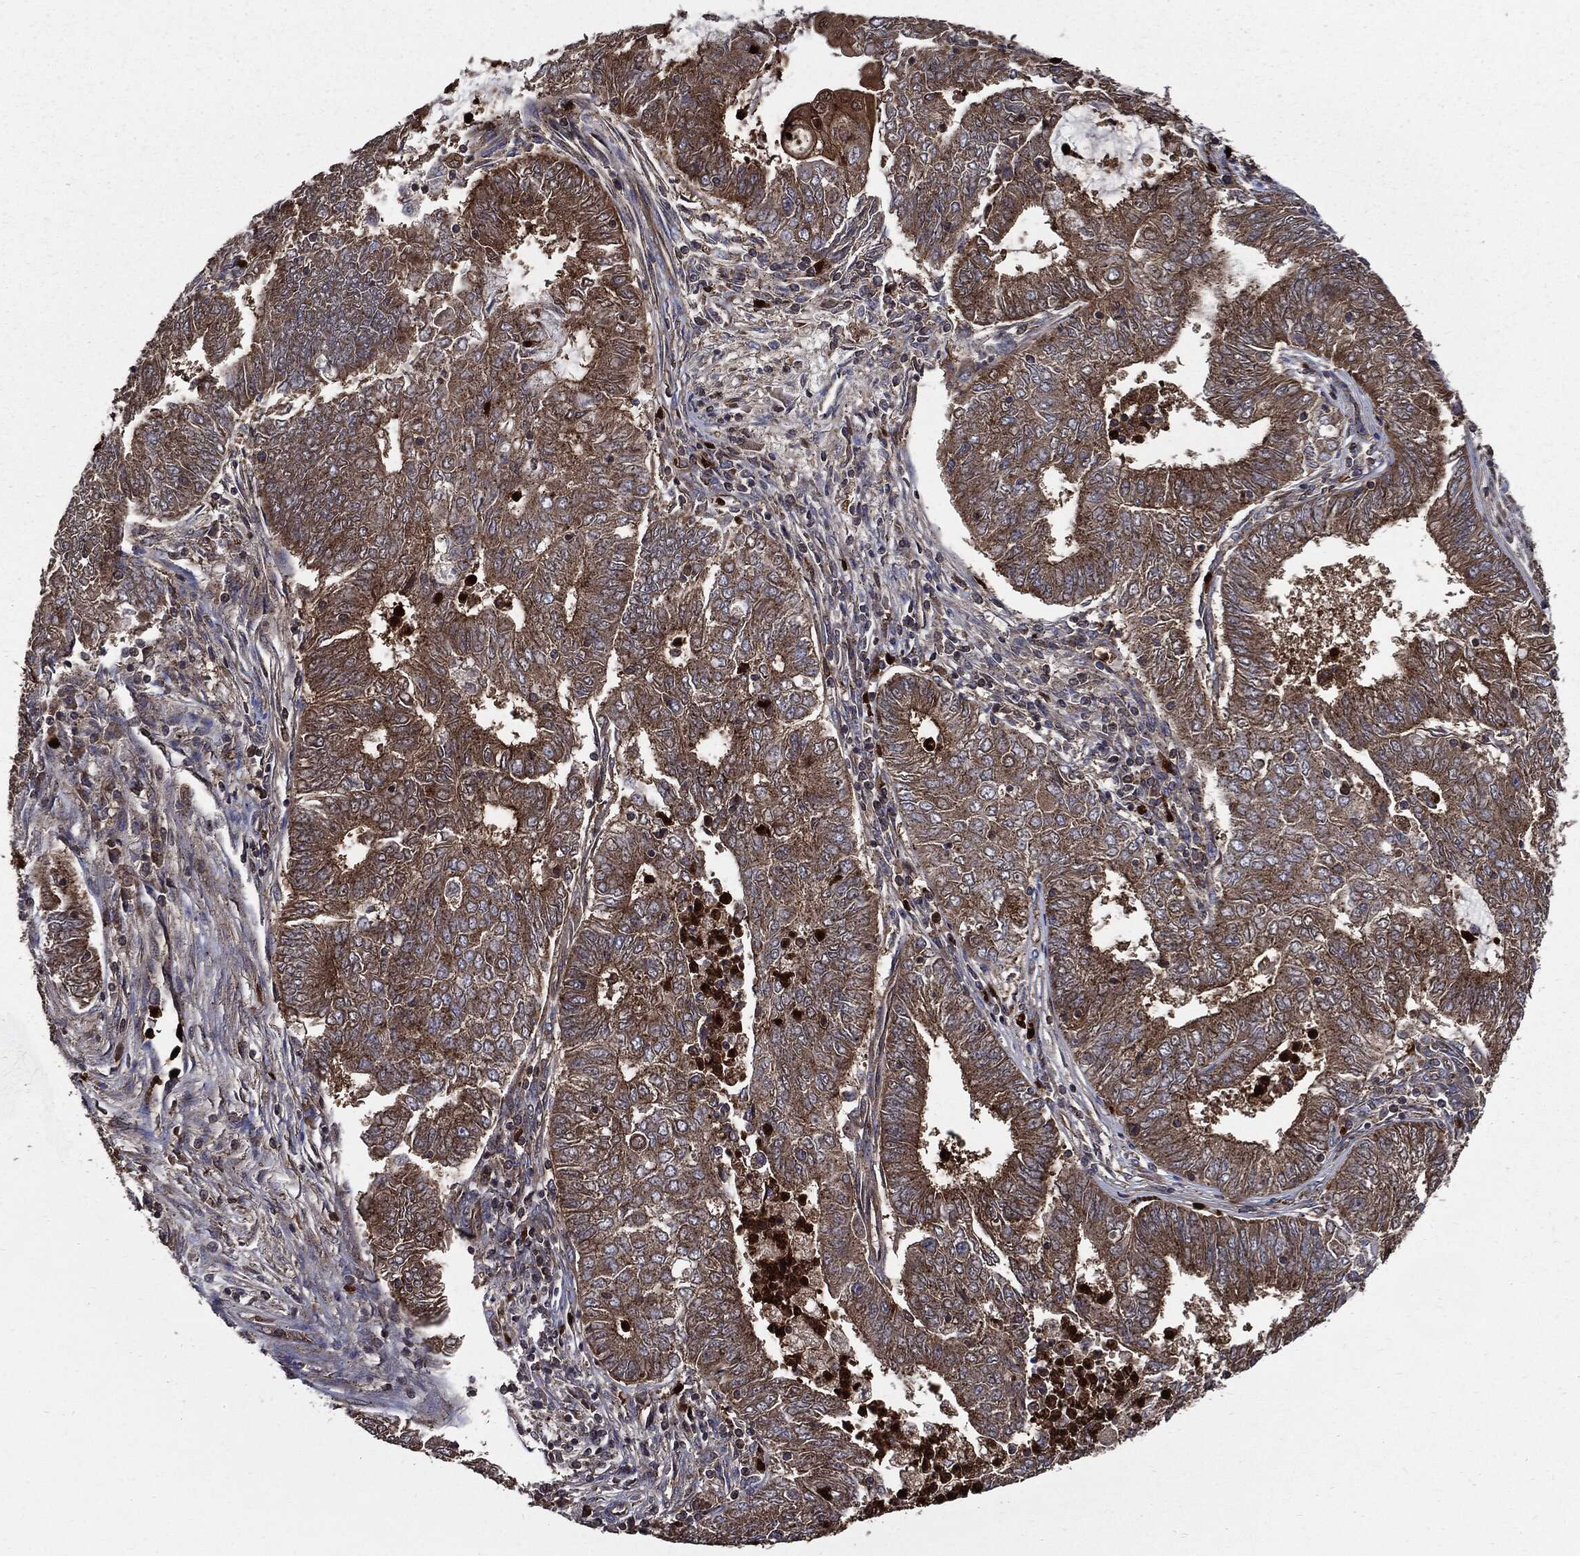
{"staining": {"intensity": "strong", "quantity": "25%-75%", "location": "cytoplasmic/membranous"}, "tissue": "endometrial cancer", "cell_type": "Tumor cells", "image_type": "cancer", "snomed": [{"axis": "morphology", "description": "Adenocarcinoma, NOS"}, {"axis": "topography", "description": "Endometrium"}], "caption": "An image of adenocarcinoma (endometrial) stained for a protein exhibits strong cytoplasmic/membranous brown staining in tumor cells.", "gene": "PDCD6IP", "patient": {"sex": "female", "age": 62}}